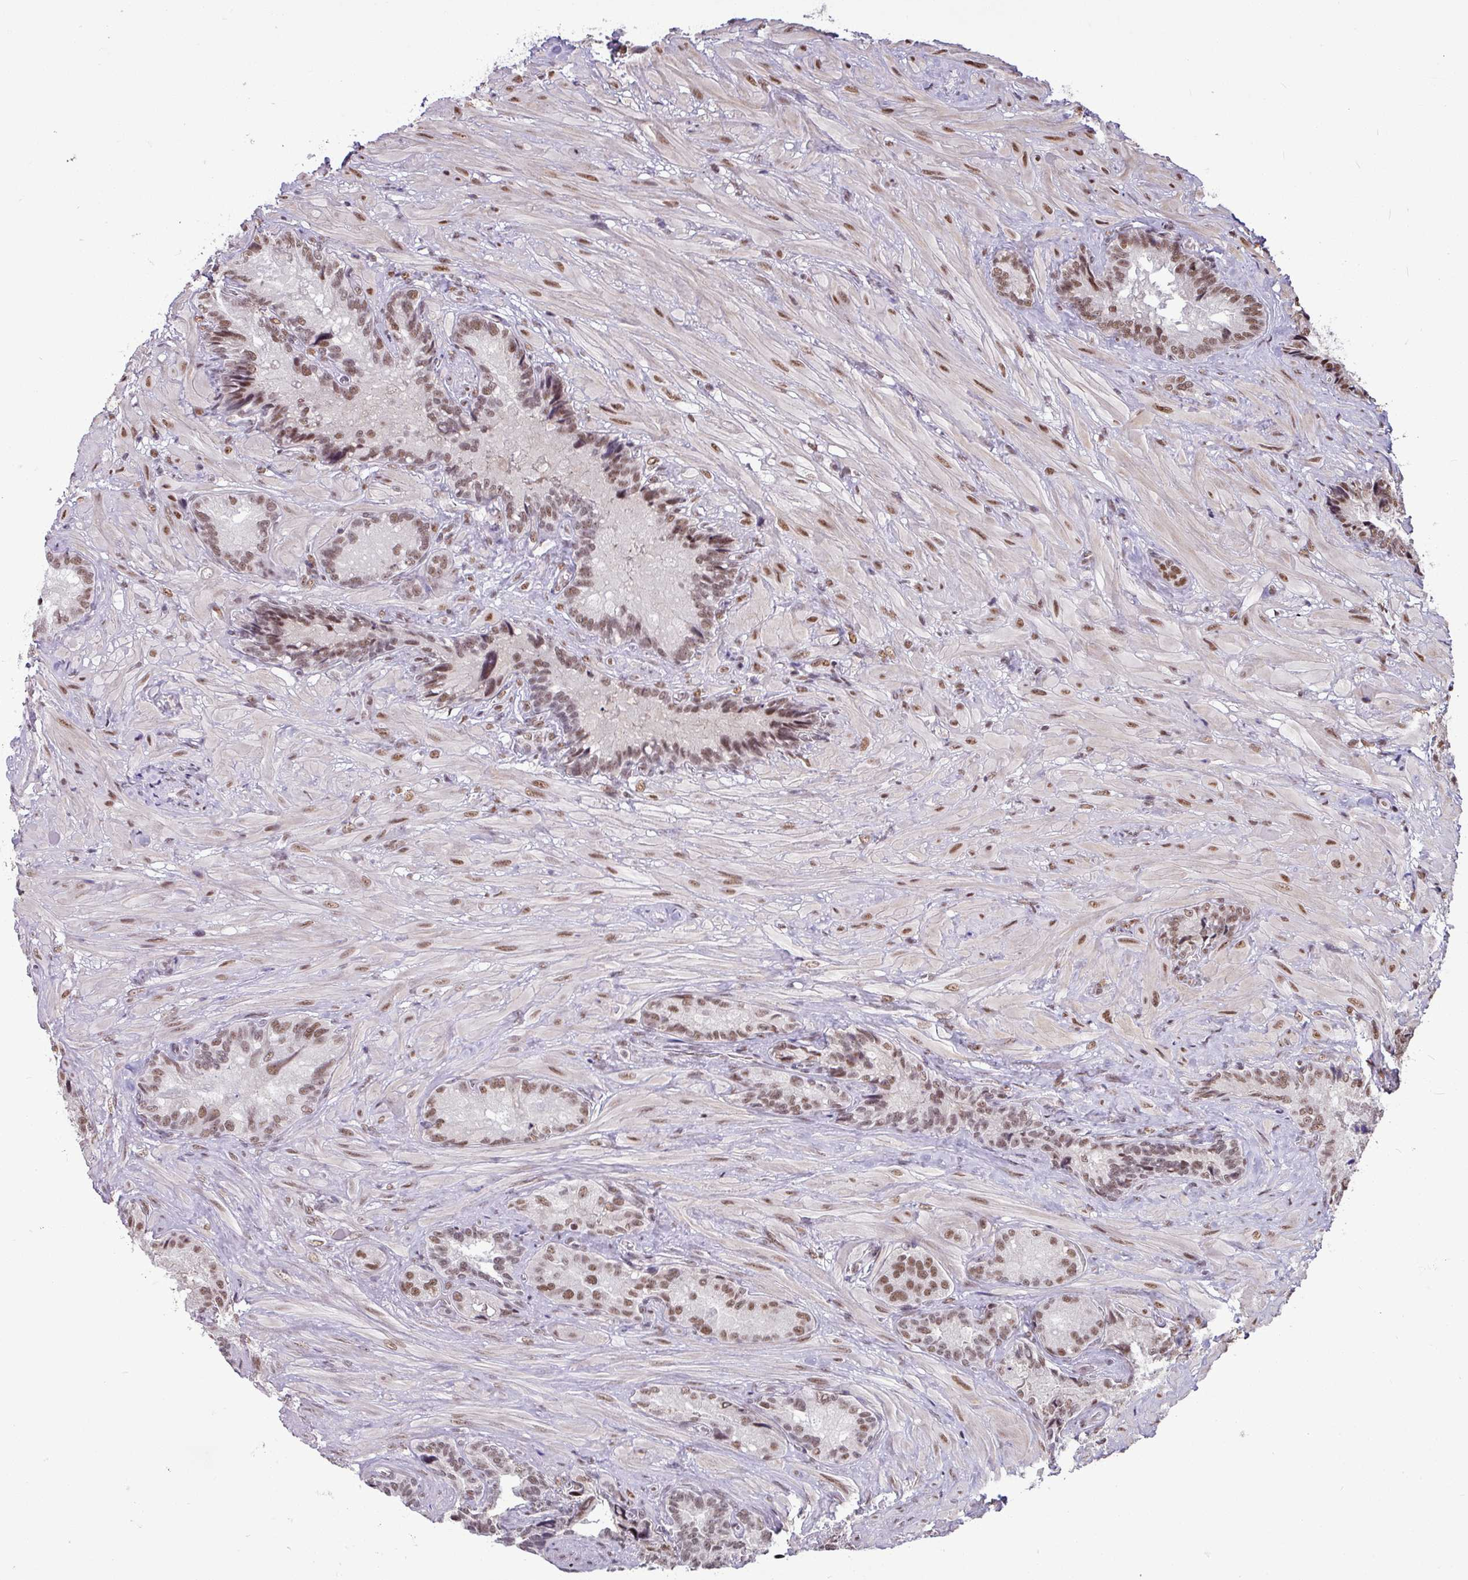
{"staining": {"intensity": "moderate", "quantity": ">75%", "location": "nuclear"}, "tissue": "seminal vesicle", "cell_type": "Glandular cells", "image_type": "normal", "snomed": [{"axis": "morphology", "description": "Normal tissue, NOS"}, {"axis": "topography", "description": "Seminal veicle"}], "caption": "Unremarkable seminal vesicle displays moderate nuclear positivity in approximately >75% of glandular cells.", "gene": "TDG", "patient": {"sex": "male", "age": 62}}